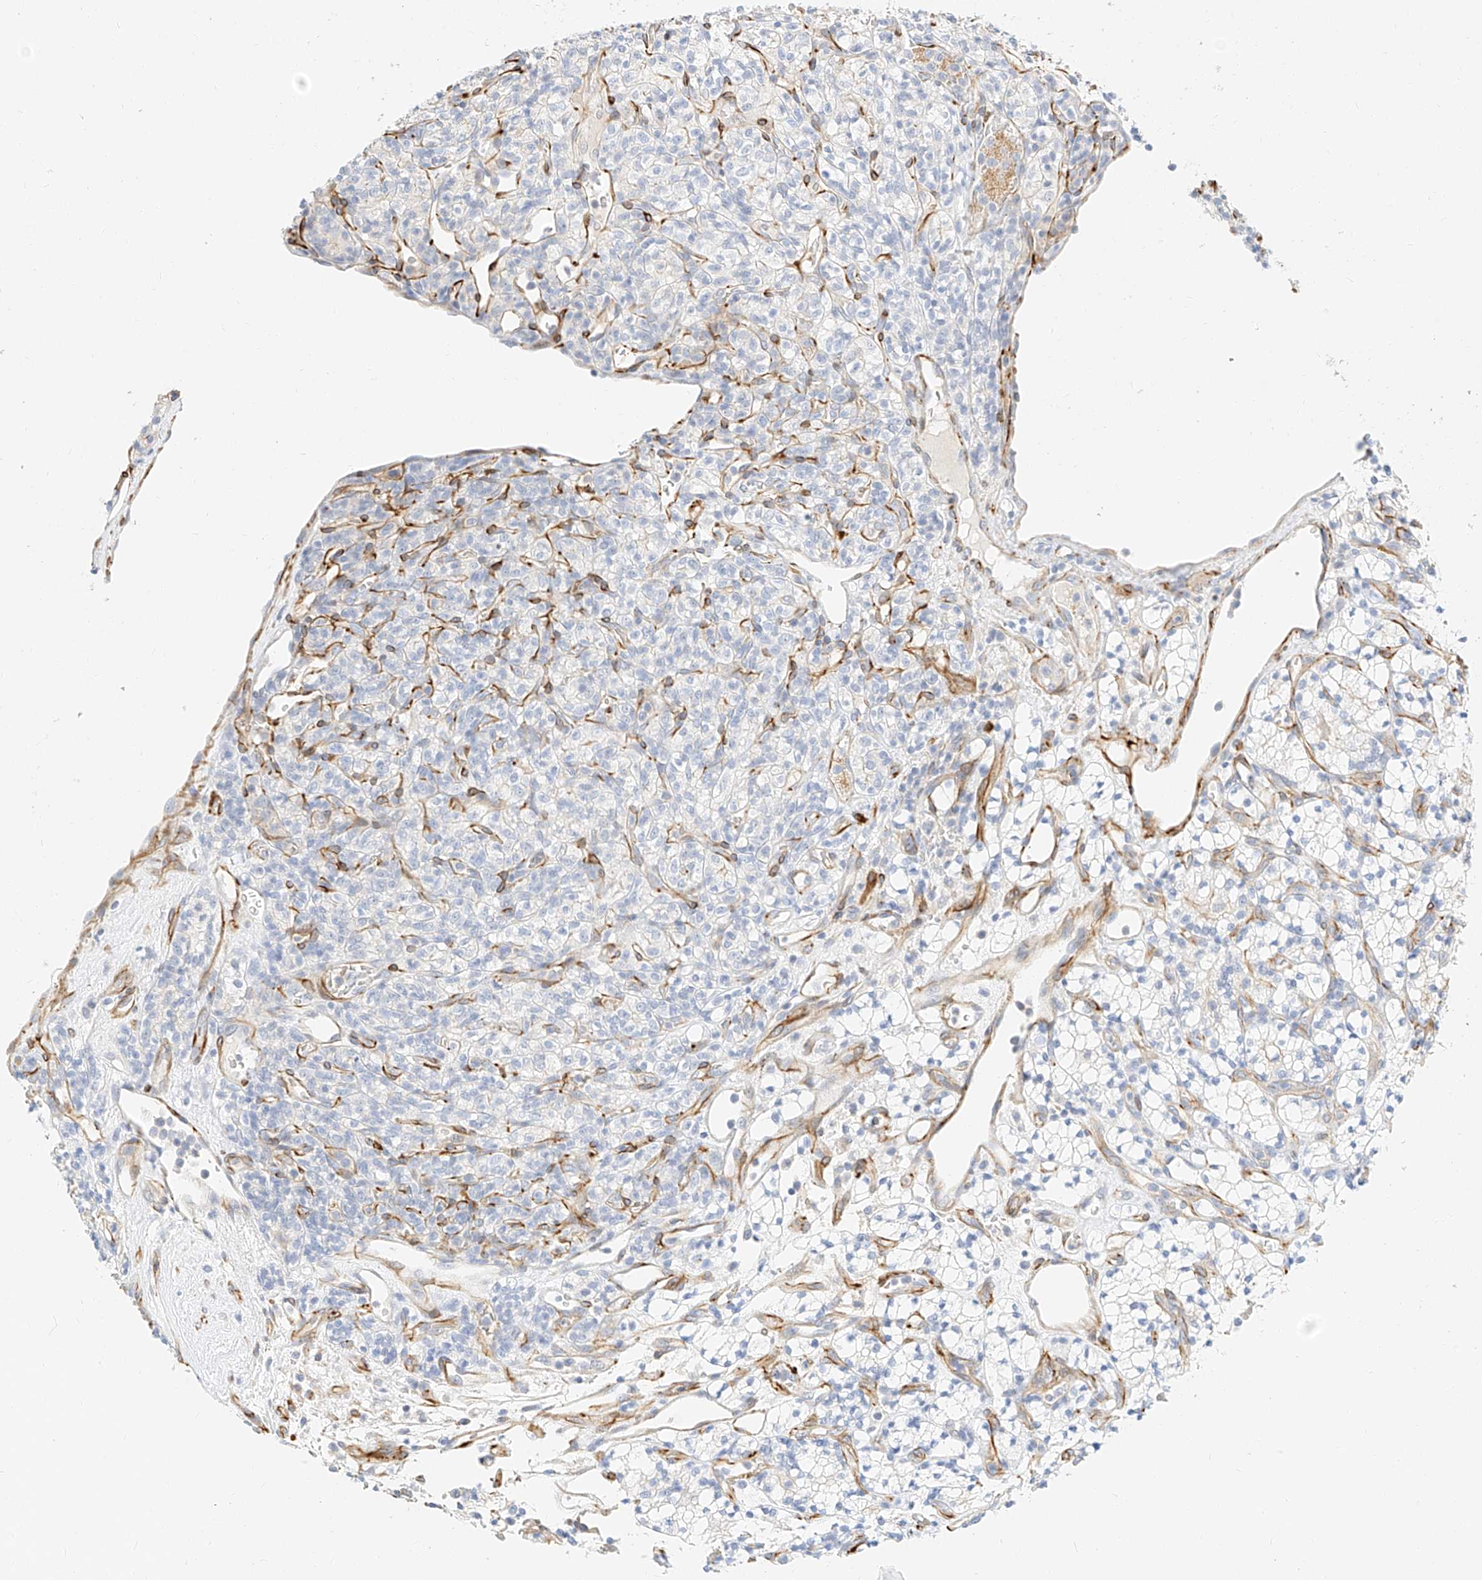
{"staining": {"intensity": "negative", "quantity": "none", "location": "none"}, "tissue": "renal cancer", "cell_type": "Tumor cells", "image_type": "cancer", "snomed": [{"axis": "morphology", "description": "Adenocarcinoma, NOS"}, {"axis": "topography", "description": "Kidney"}], "caption": "DAB immunohistochemical staining of human adenocarcinoma (renal) displays no significant staining in tumor cells.", "gene": "CDCP2", "patient": {"sex": "male", "age": 77}}